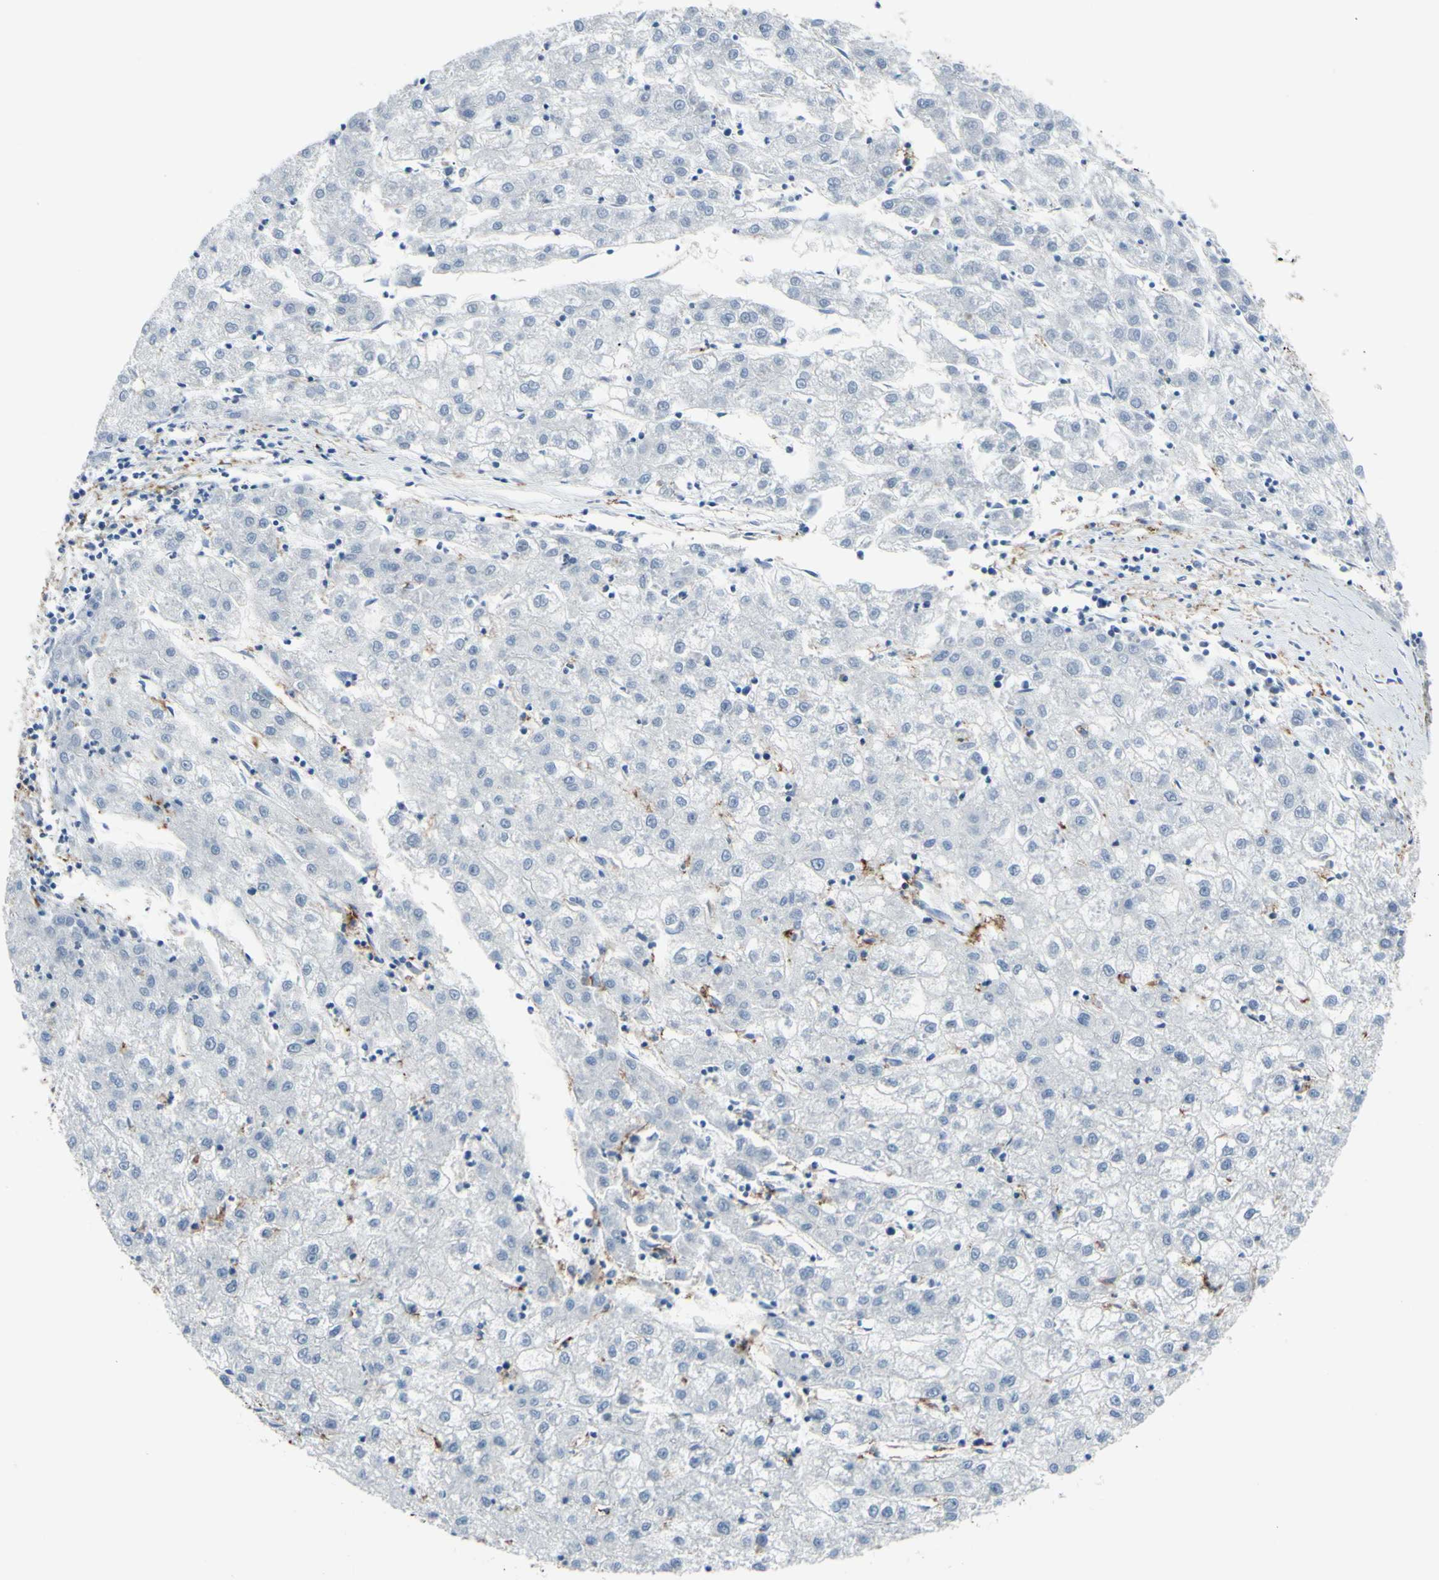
{"staining": {"intensity": "negative", "quantity": "none", "location": "none"}, "tissue": "liver cancer", "cell_type": "Tumor cells", "image_type": "cancer", "snomed": [{"axis": "morphology", "description": "Carcinoma, Hepatocellular, NOS"}, {"axis": "topography", "description": "Liver"}], "caption": "A high-resolution micrograph shows immunohistochemistry staining of liver cancer, which displays no significant expression in tumor cells. (Brightfield microscopy of DAB immunohistochemistry (IHC) at high magnification).", "gene": "FCGR2A", "patient": {"sex": "male", "age": 72}}